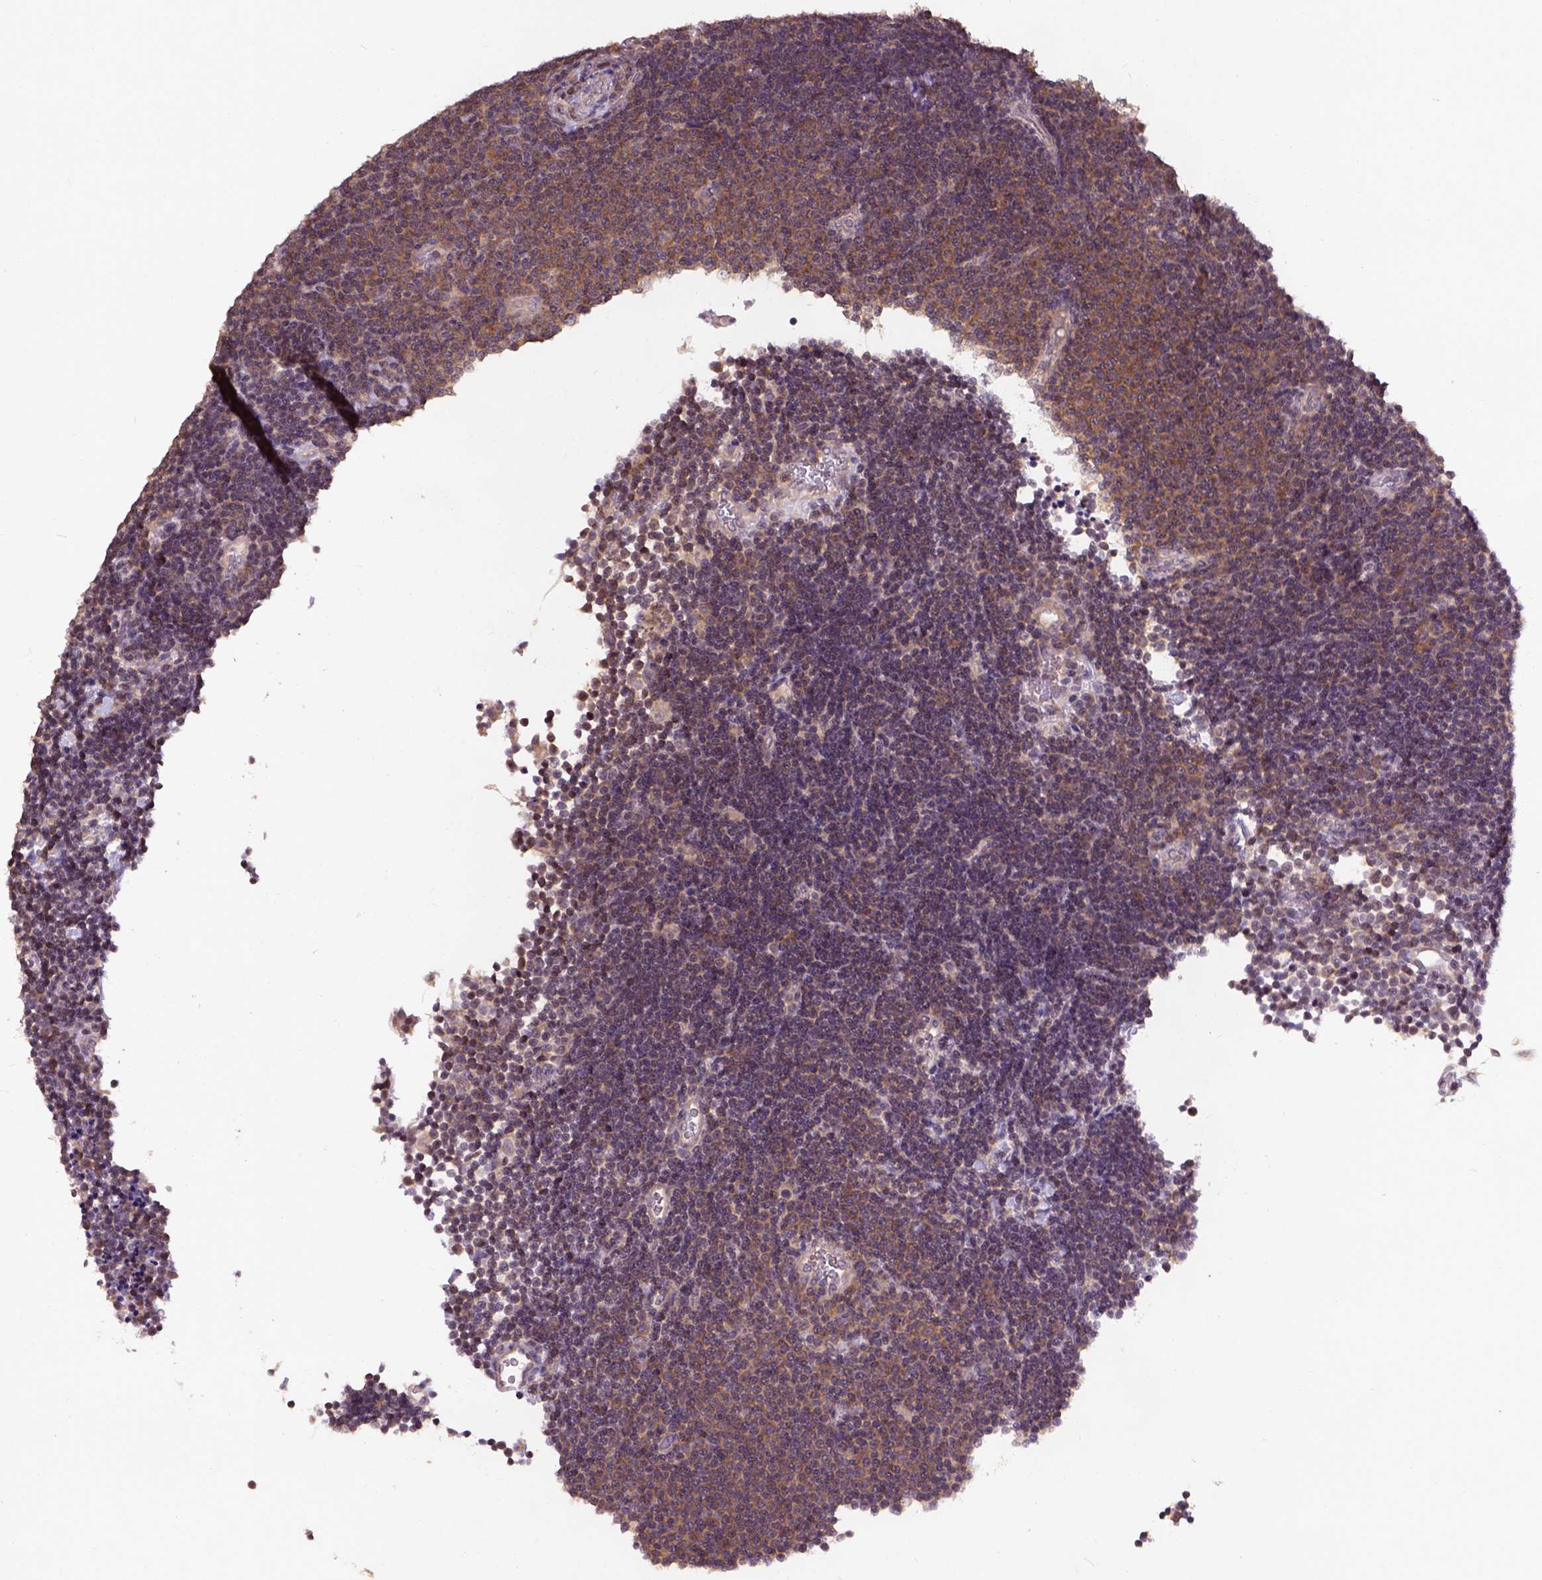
{"staining": {"intensity": "moderate", "quantity": ">75%", "location": "cytoplasmic/membranous"}, "tissue": "lymphoma", "cell_type": "Tumor cells", "image_type": "cancer", "snomed": [{"axis": "morphology", "description": "Malignant lymphoma, non-Hodgkin's type, Low grade"}, {"axis": "topography", "description": "Brain"}], "caption": "Protein expression analysis of lymphoma shows moderate cytoplasmic/membranous positivity in approximately >75% of tumor cells.", "gene": "KBTBD8", "patient": {"sex": "female", "age": 66}}